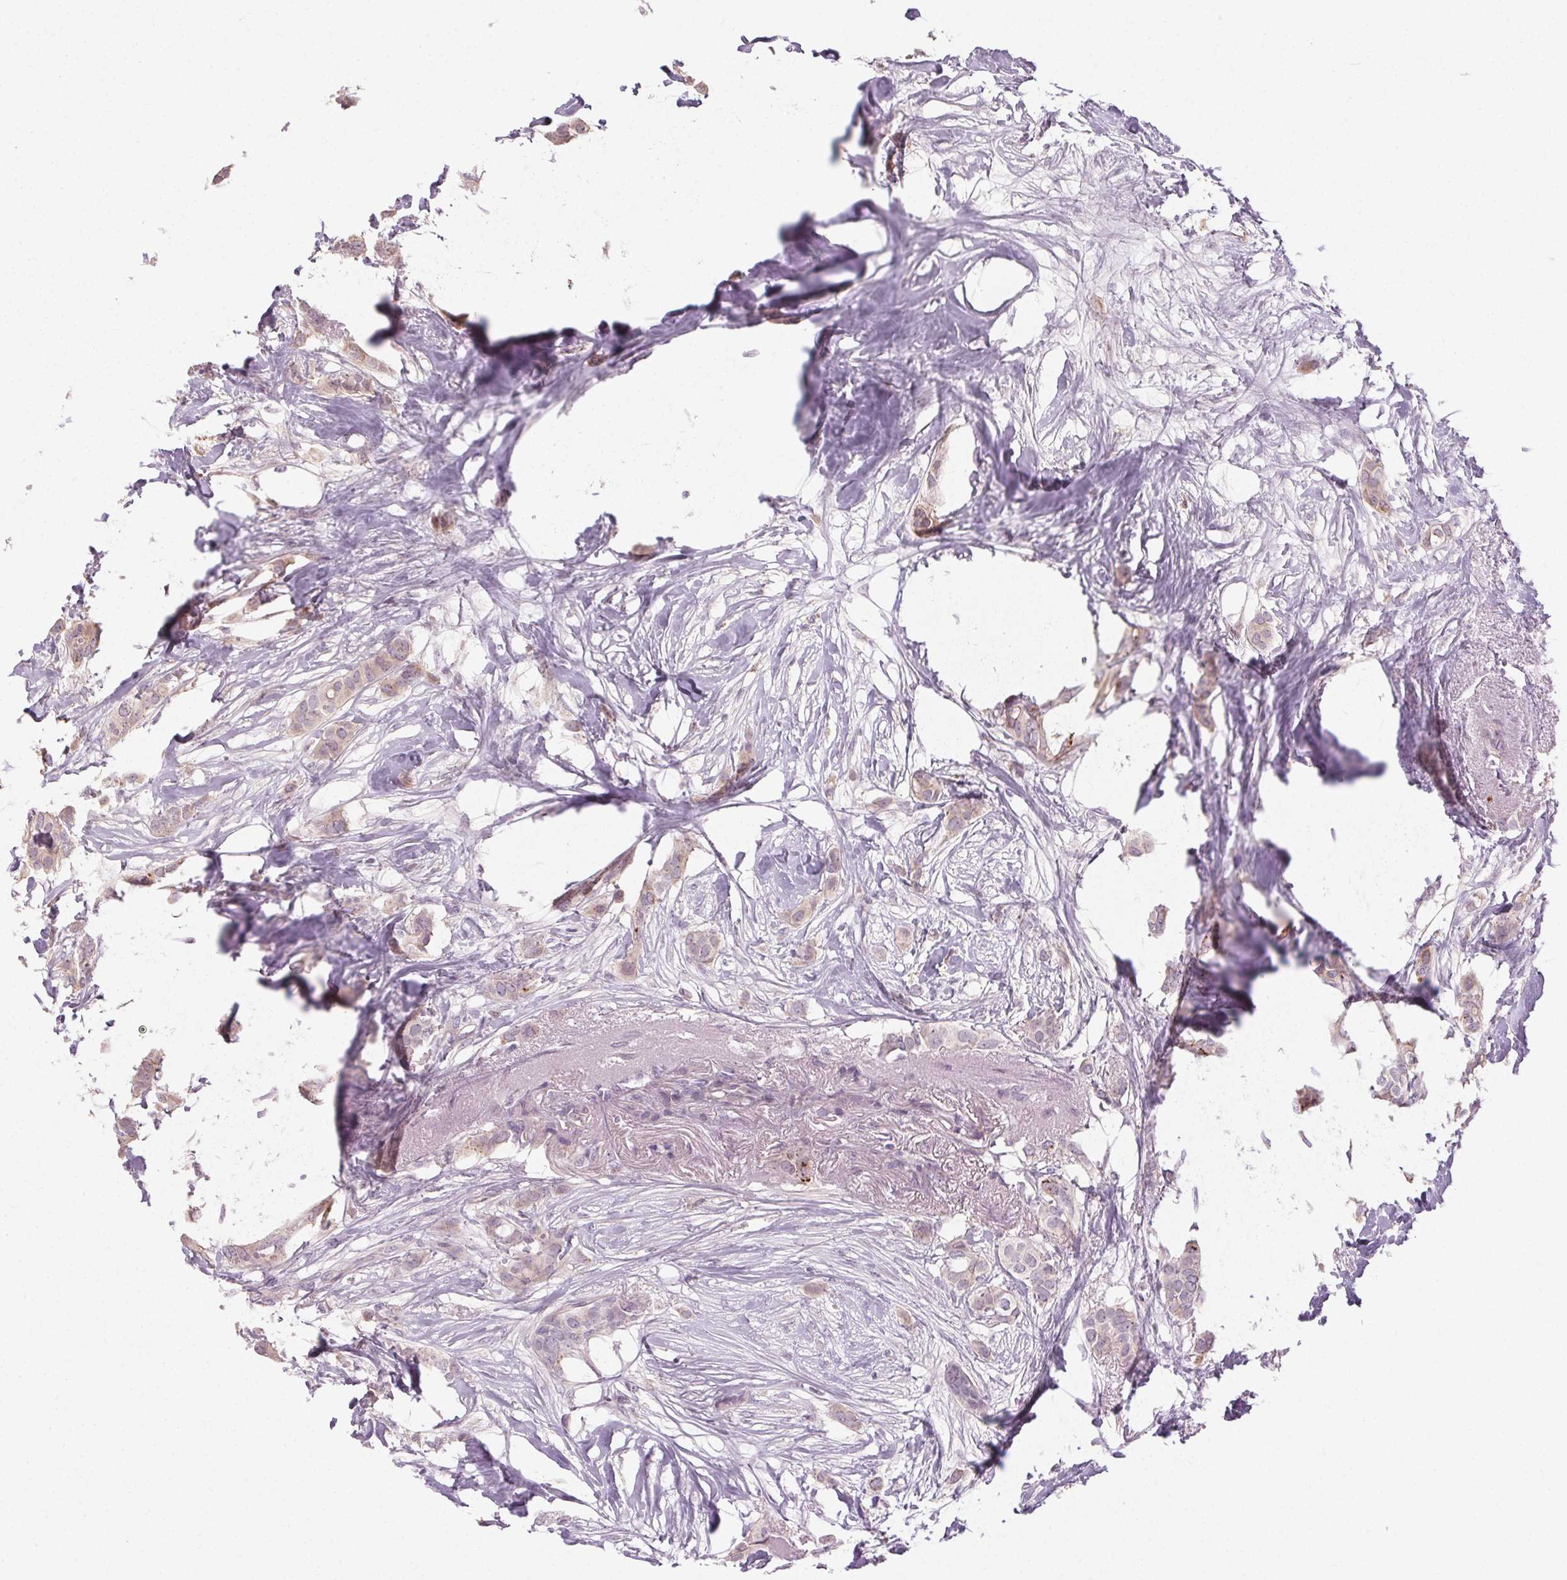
{"staining": {"intensity": "weak", "quantity": "<25%", "location": "cytoplasmic/membranous"}, "tissue": "breast cancer", "cell_type": "Tumor cells", "image_type": "cancer", "snomed": [{"axis": "morphology", "description": "Duct carcinoma"}, {"axis": "topography", "description": "Breast"}], "caption": "Breast infiltrating ductal carcinoma was stained to show a protein in brown. There is no significant staining in tumor cells.", "gene": "ATP1B3", "patient": {"sex": "female", "age": 62}}